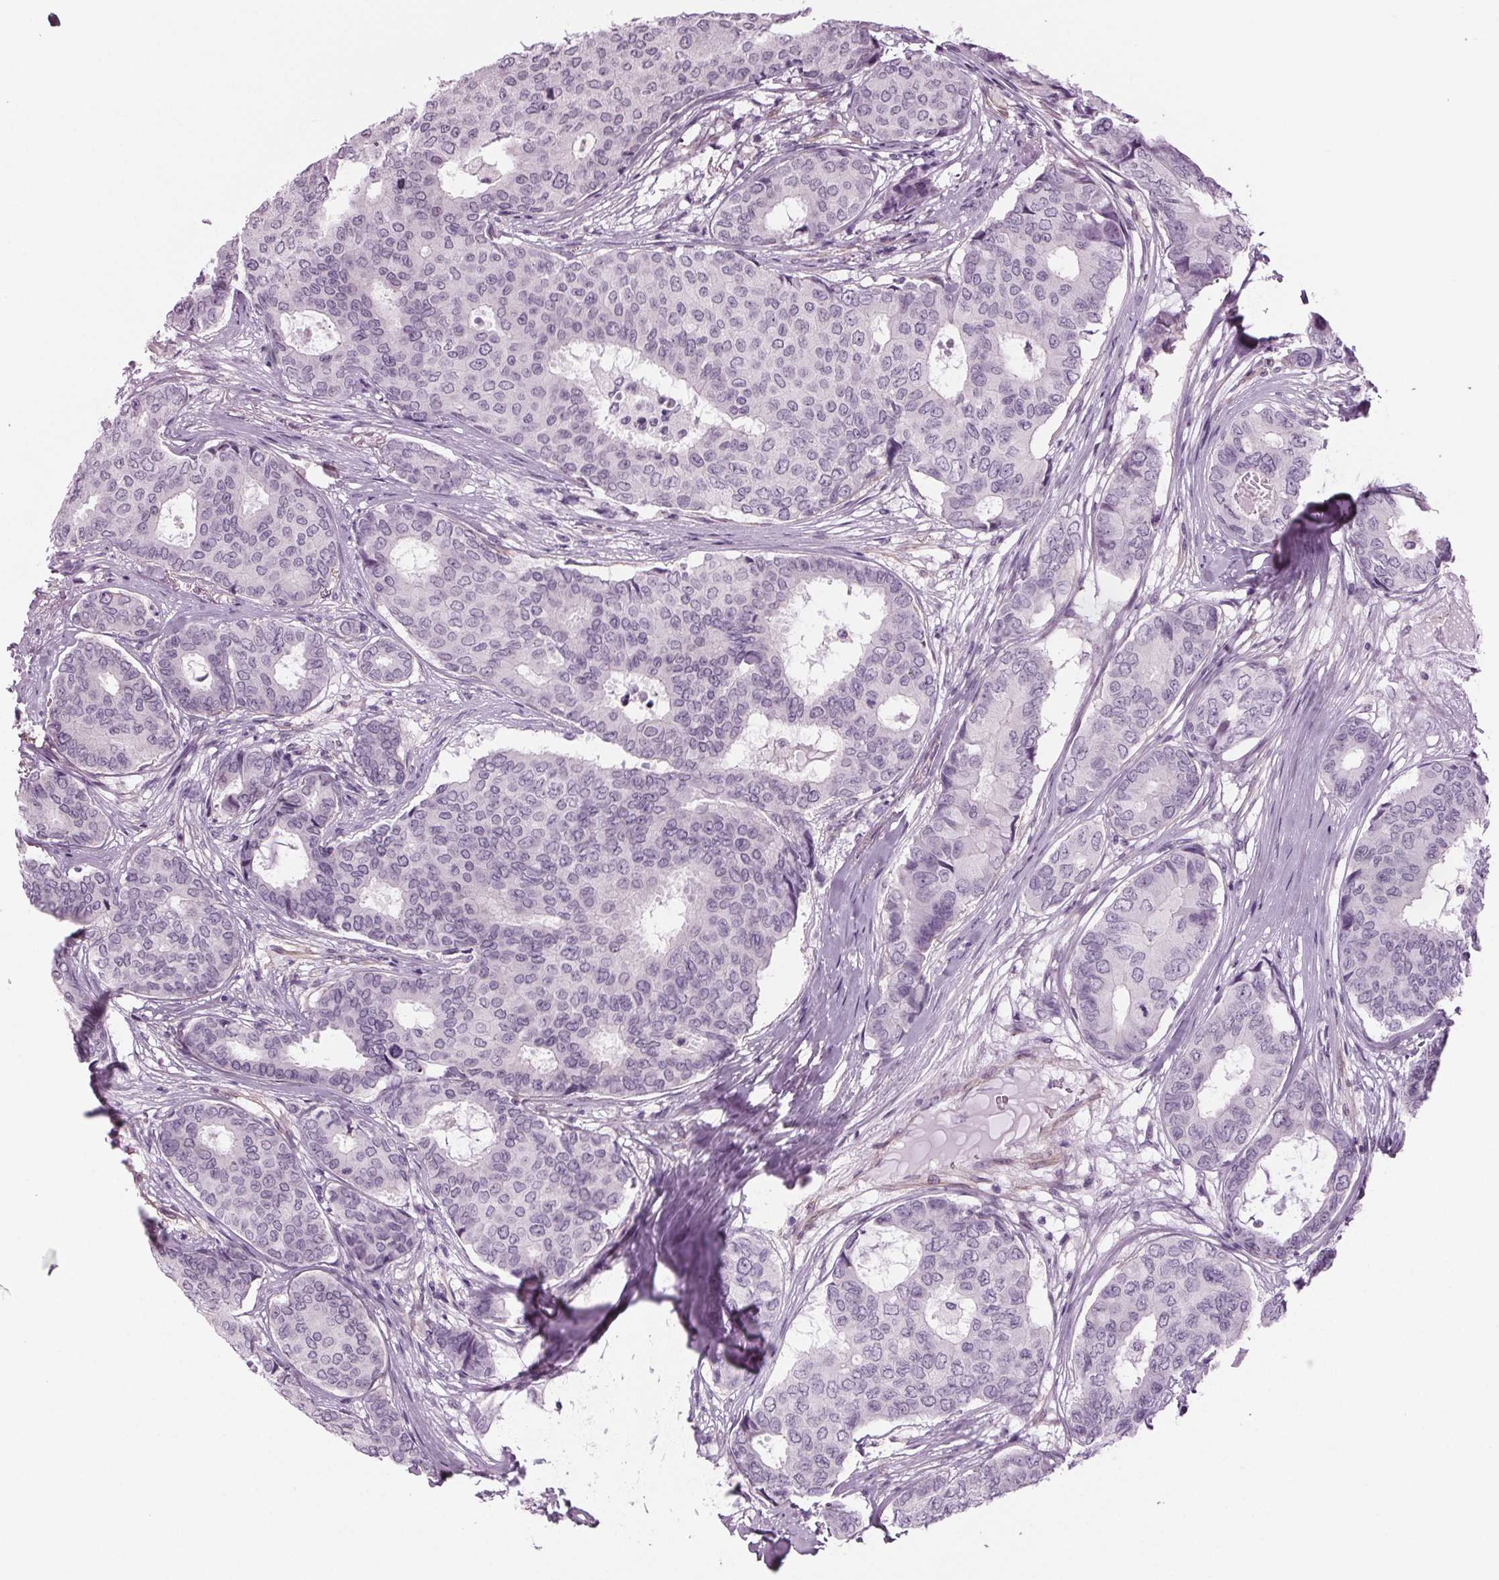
{"staining": {"intensity": "negative", "quantity": "none", "location": "none"}, "tissue": "breast cancer", "cell_type": "Tumor cells", "image_type": "cancer", "snomed": [{"axis": "morphology", "description": "Duct carcinoma"}, {"axis": "topography", "description": "Breast"}], "caption": "This is an immunohistochemistry (IHC) photomicrograph of breast infiltrating ductal carcinoma. There is no expression in tumor cells.", "gene": "BHLHE22", "patient": {"sex": "female", "age": 75}}